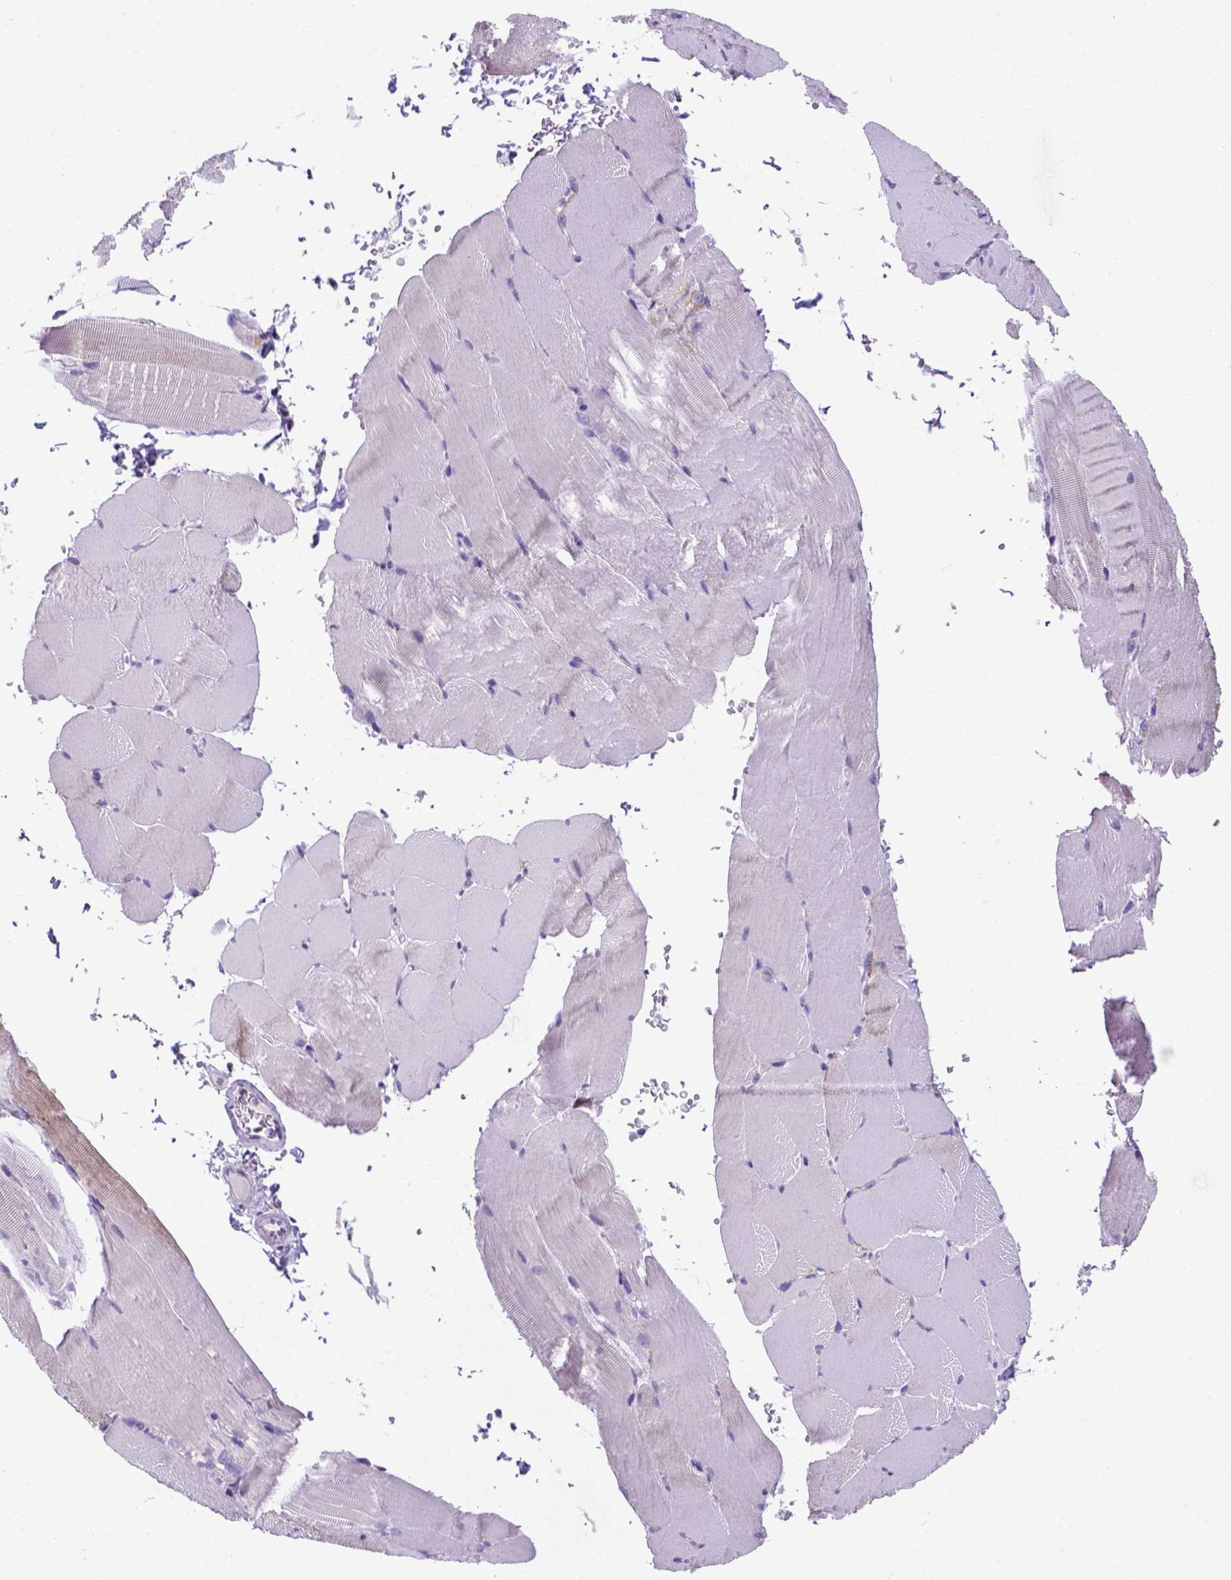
{"staining": {"intensity": "negative", "quantity": "none", "location": "none"}, "tissue": "skeletal muscle", "cell_type": "Myocytes", "image_type": "normal", "snomed": [{"axis": "morphology", "description": "Normal tissue, NOS"}, {"axis": "topography", "description": "Skeletal muscle"}], "caption": "The image displays no significant expression in myocytes of skeletal muscle.", "gene": "POU3F3", "patient": {"sex": "female", "age": 37}}